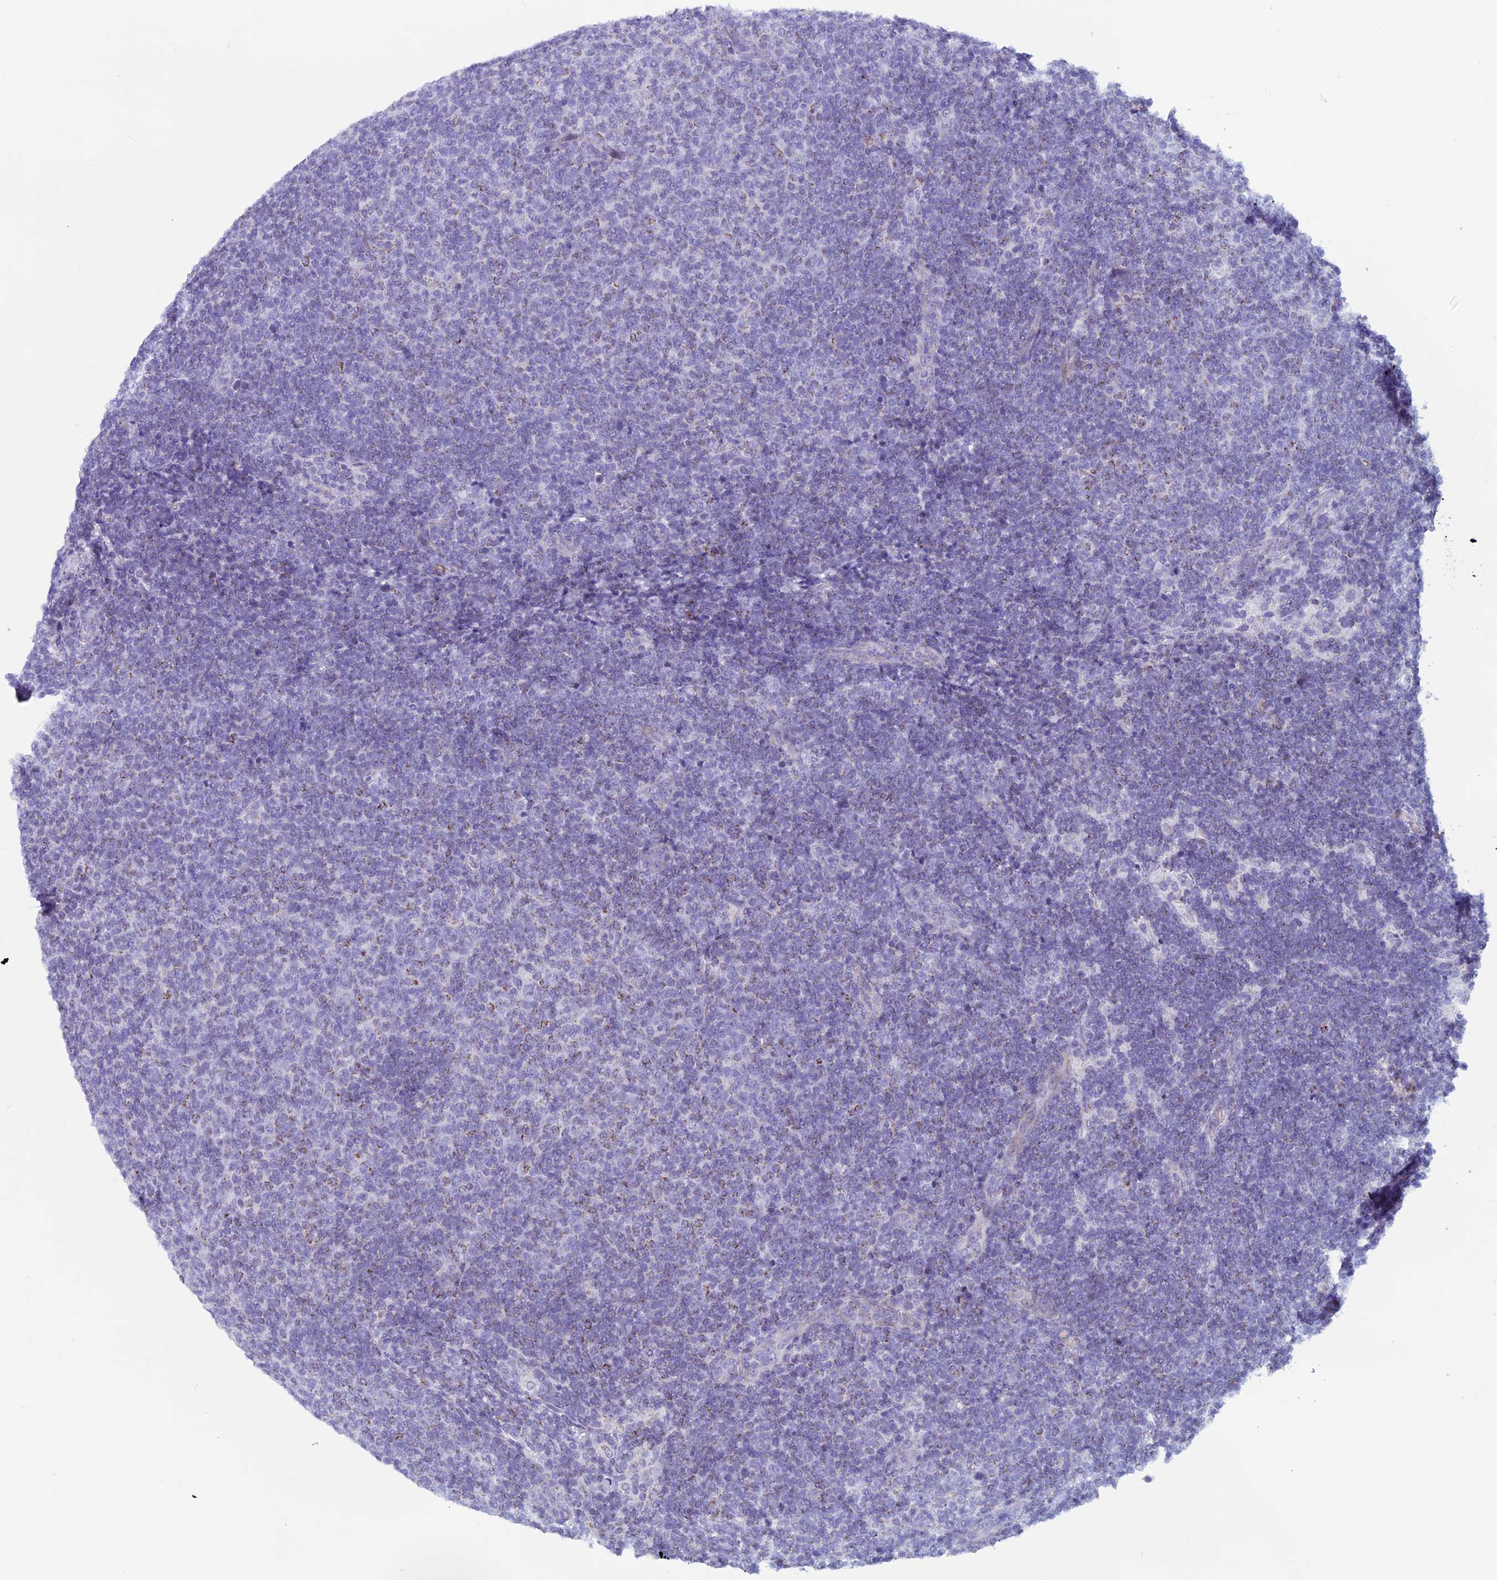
{"staining": {"intensity": "negative", "quantity": "none", "location": "none"}, "tissue": "lymphoma", "cell_type": "Tumor cells", "image_type": "cancer", "snomed": [{"axis": "morphology", "description": "Malignant lymphoma, non-Hodgkin's type, Low grade"}, {"axis": "topography", "description": "Lymph node"}], "caption": "This is an immunohistochemistry (IHC) histopathology image of low-grade malignant lymphoma, non-Hodgkin's type. There is no expression in tumor cells.", "gene": "ZNF563", "patient": {"sex": "male", "age": 66}}